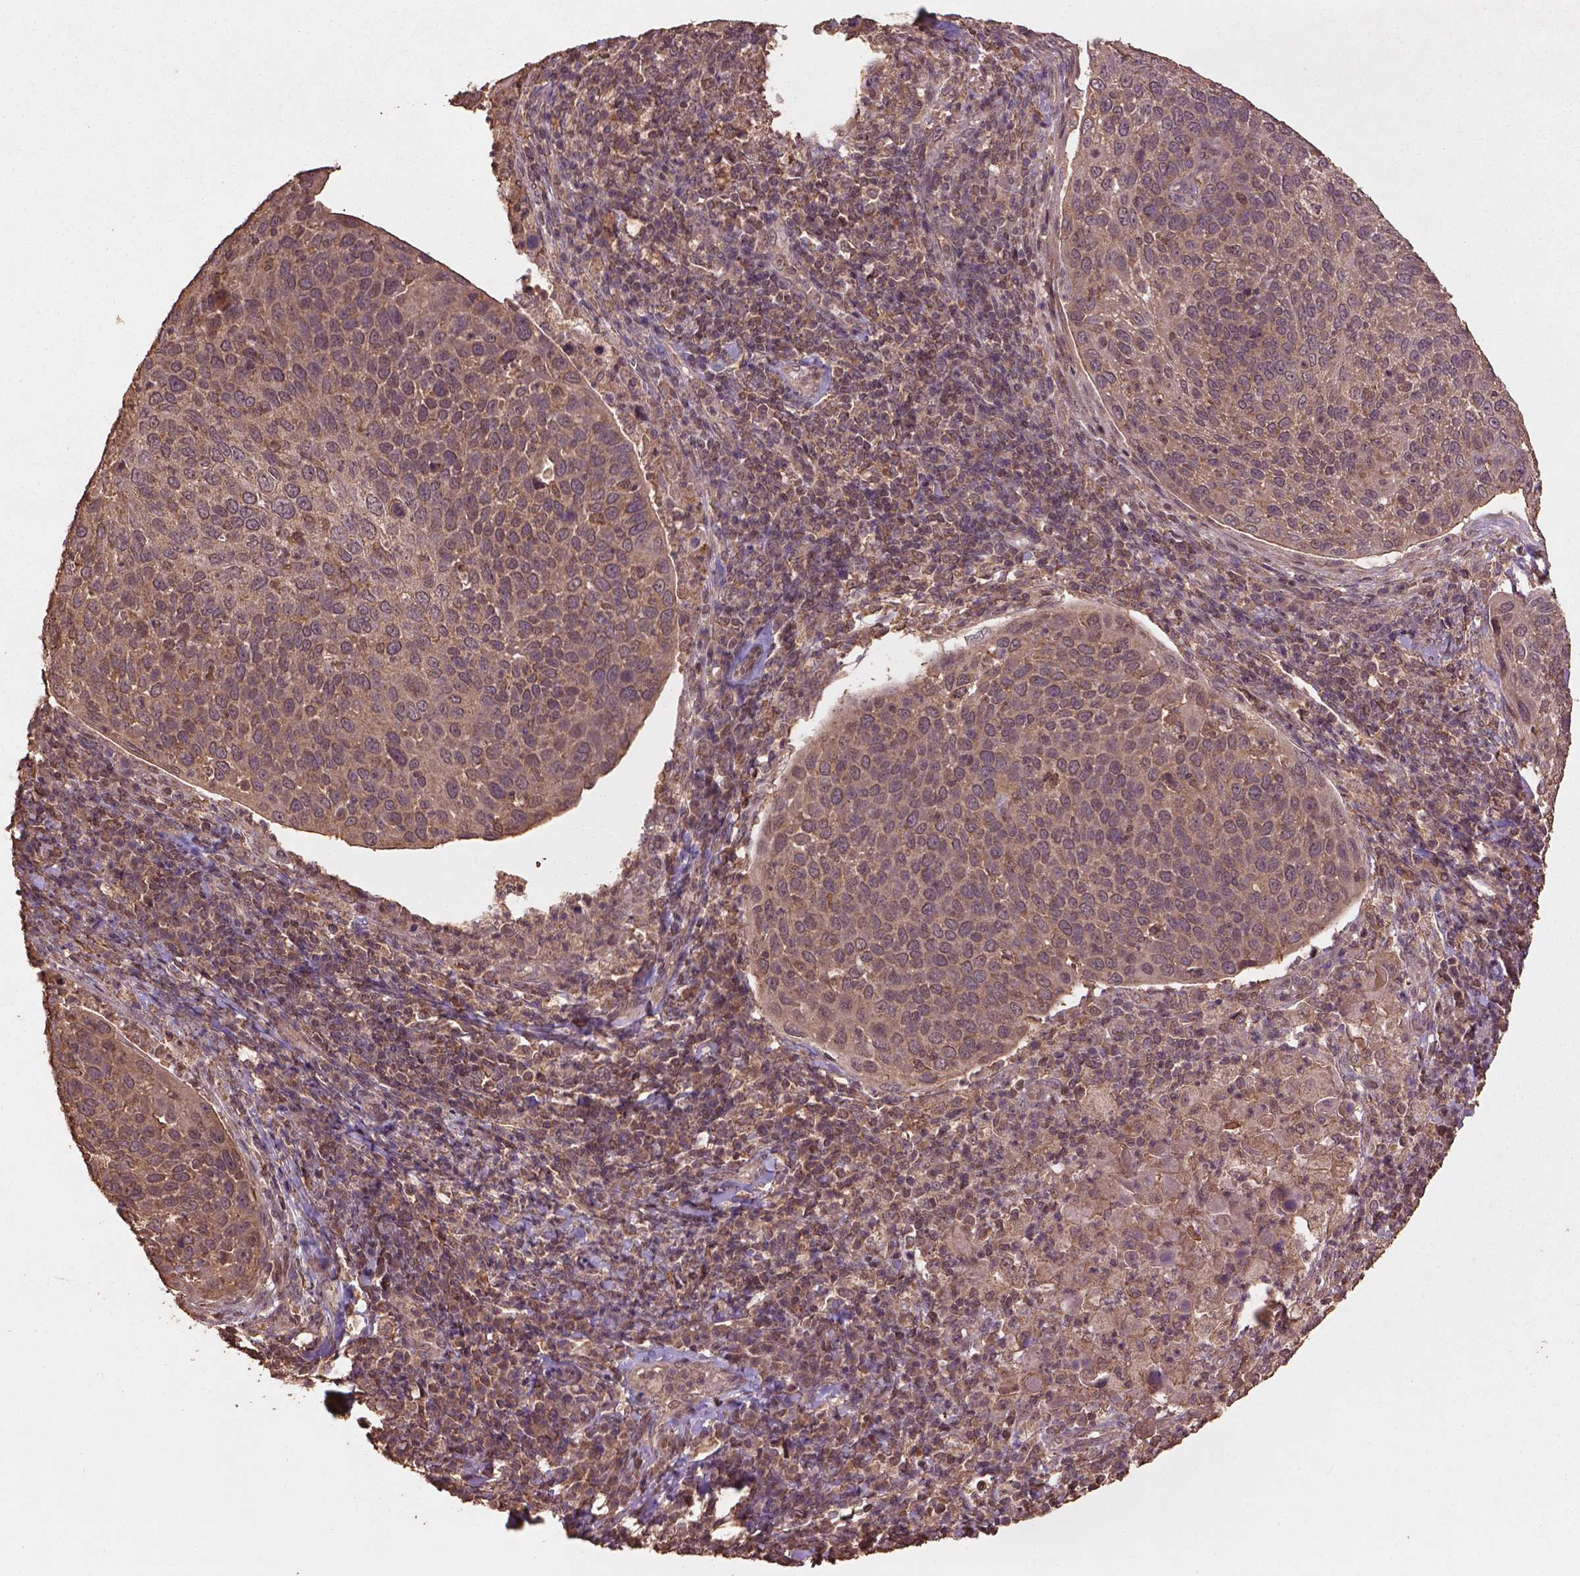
{"staining": {"intensity": "moderate", "quantity": ">75%", "location": "cytoplasmic/membranous"}, "tissue": "cervical cancer", "cell_type": "Tumor cells", "image_type": "cancer", "snomed": [{"axis": "morphology", "description": "Squamous cell carcinoma, NOS"}, {"axis": "topography", "description": "Cervix"}], "caption": "Brown immunohistochemical staining in cervical cancer reveals moderate cytoplasmic/membranous staining in about >75% of tumor cells.", "gene": "BABAM1", "patient": {"sex": "female", "age": 54}}